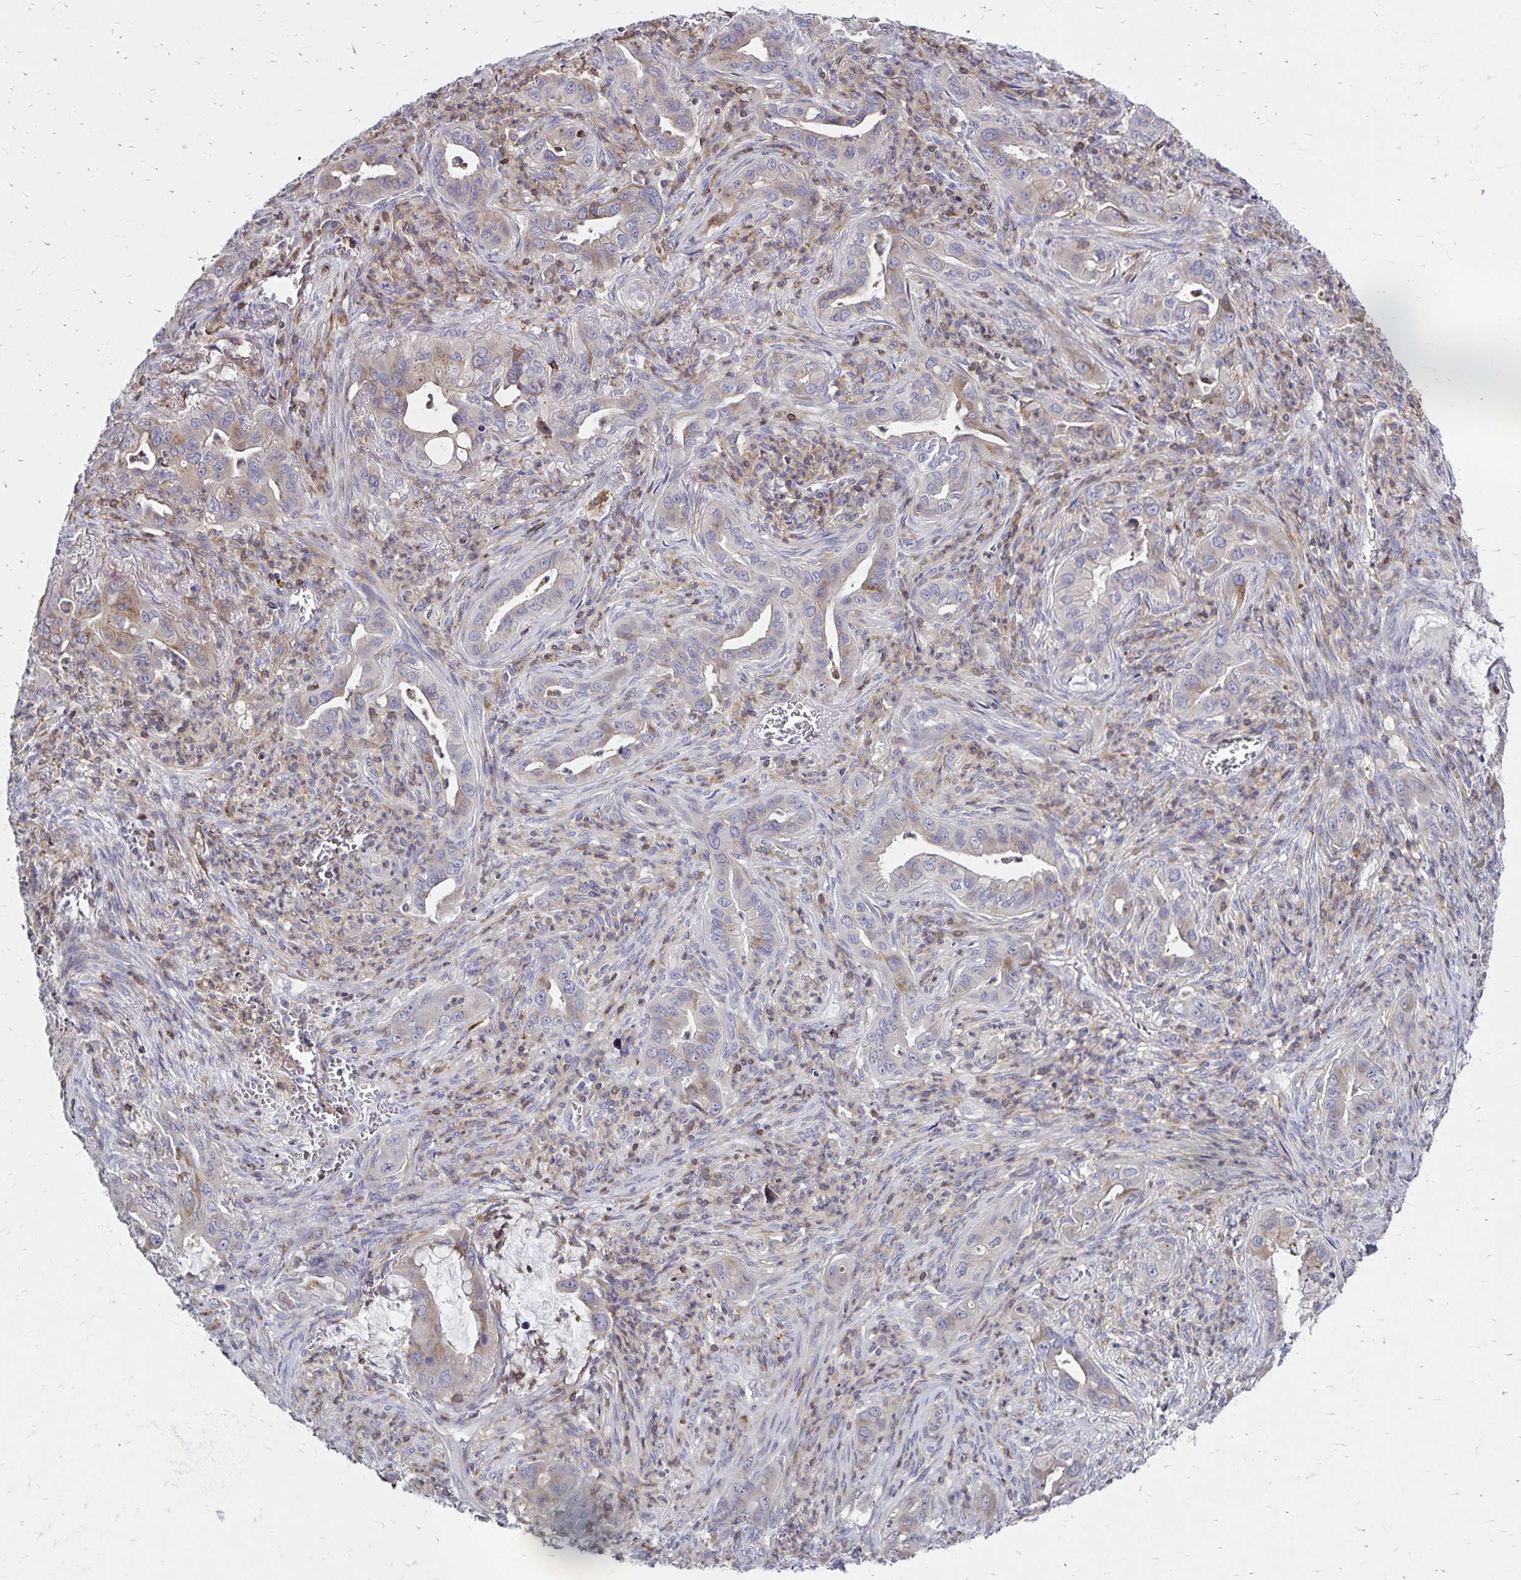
{"staining": {"intensity": "weak", "quantity": "25%-75%", "location": "cytoplasmic/membranous"}, "tissue": "lung cancer", "cell_type": "Tumor cells", "image_type": "cancer", "snomed": [{"axis": "morphology", "description": "Adenocarcinoma, NOS"}, {"axis": "topography", "description": "Lung"}], "caption": "Adenocarcinoma (lung) stained for a protein shows weak cytoplasmic/membranous positivity in tumor cells.", "gene": "NAGPA", "patient": {"sex": "male", "age": 65}}